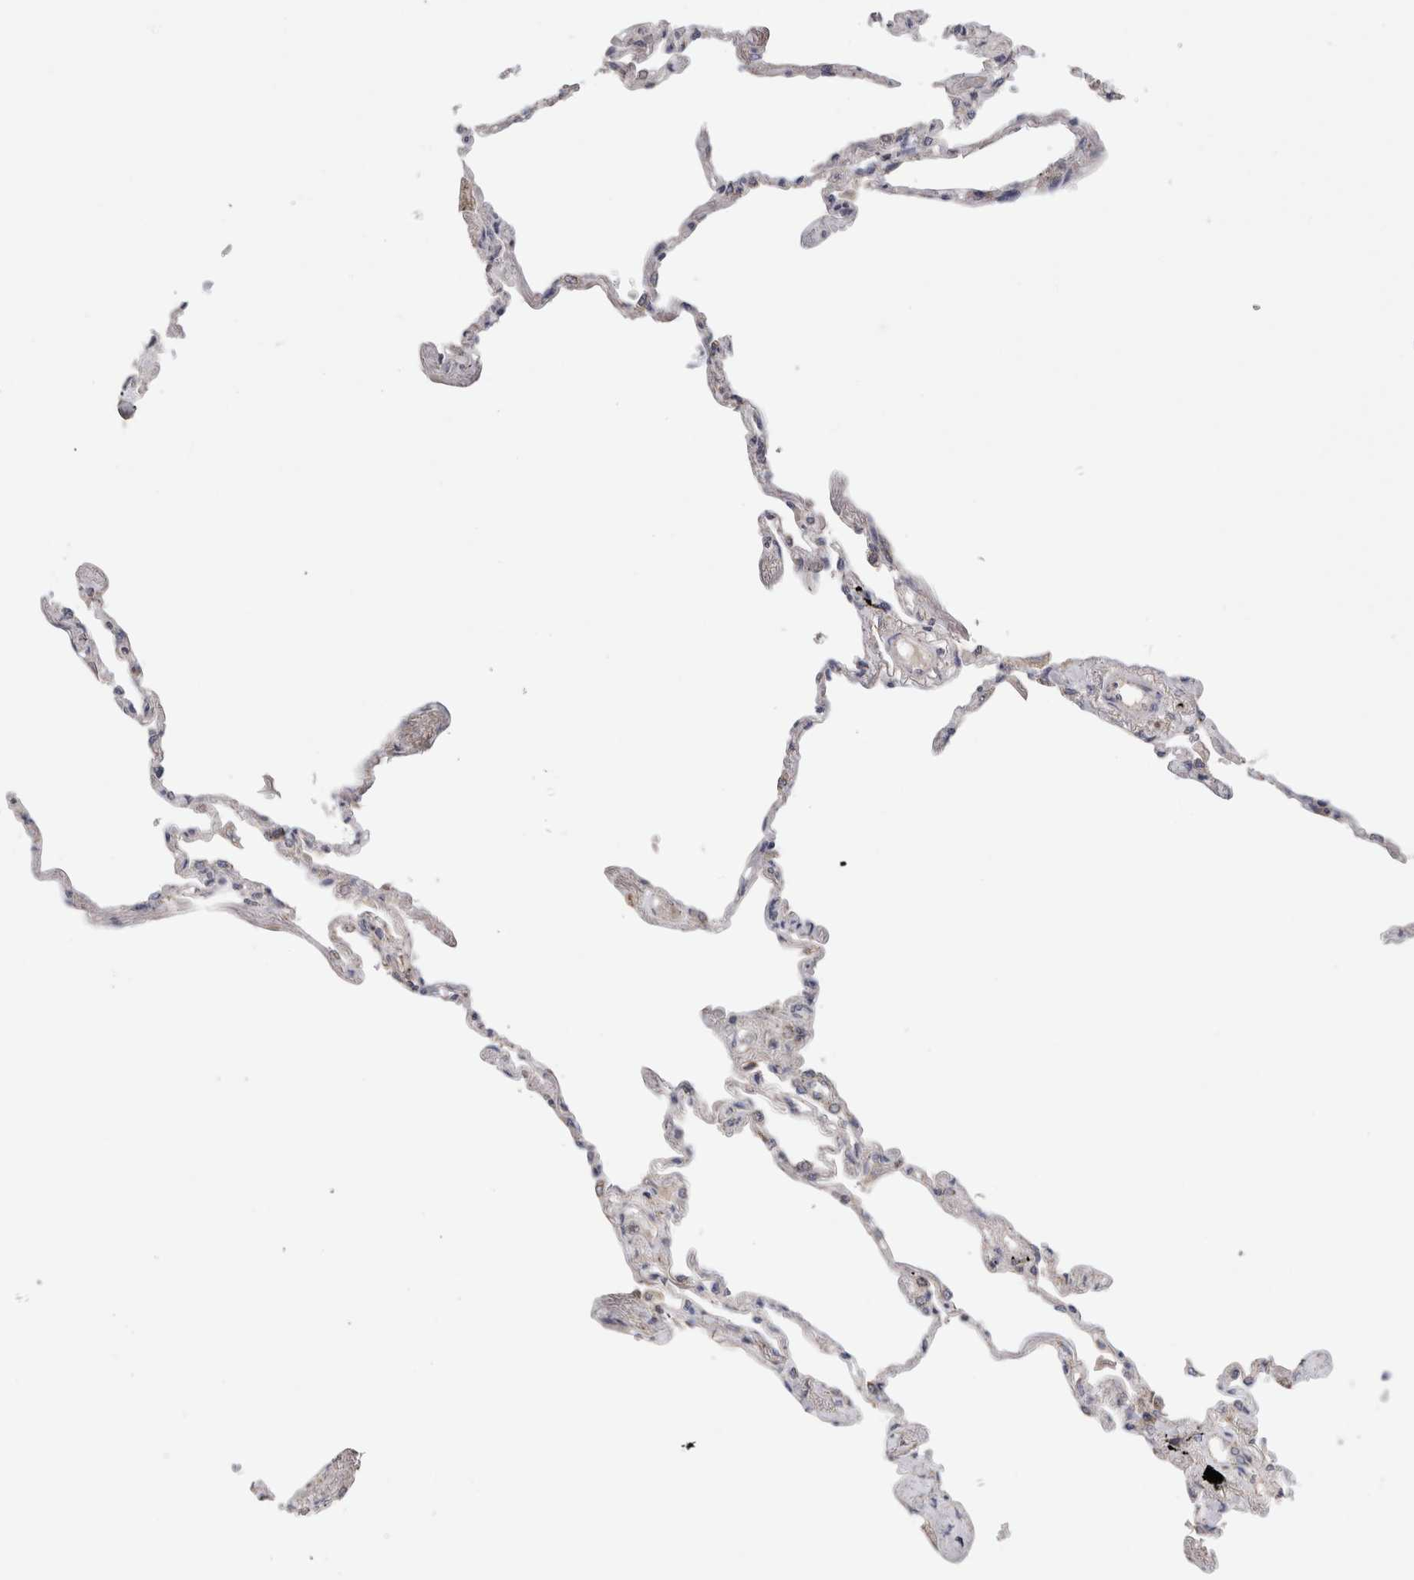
{"staining": {"intensity": "weak", "quantity": ">75%", "location": "cytoplasmic/membranous"}, "tissue": "lung", "cell_type": "Alveolar cells", "image_type": "normal", "snomed": [{"axis": "morphology", "description": "Normal tissue, NOS"}, {"axis": "topography", "description": "Lung"}], "caption": "Immunohistochemical staining of unremarkable human lung displays low levels of weak cytoplasmic/membranous staining in approximately >75% of alveolar cells. The protein of interest is stained brown, and the nuclei are stained in blue (DAB IHC with brightfield microscopy, high magnification).", "gene": "KIF21B", "patient": {"sex": "female", "age": 67}}